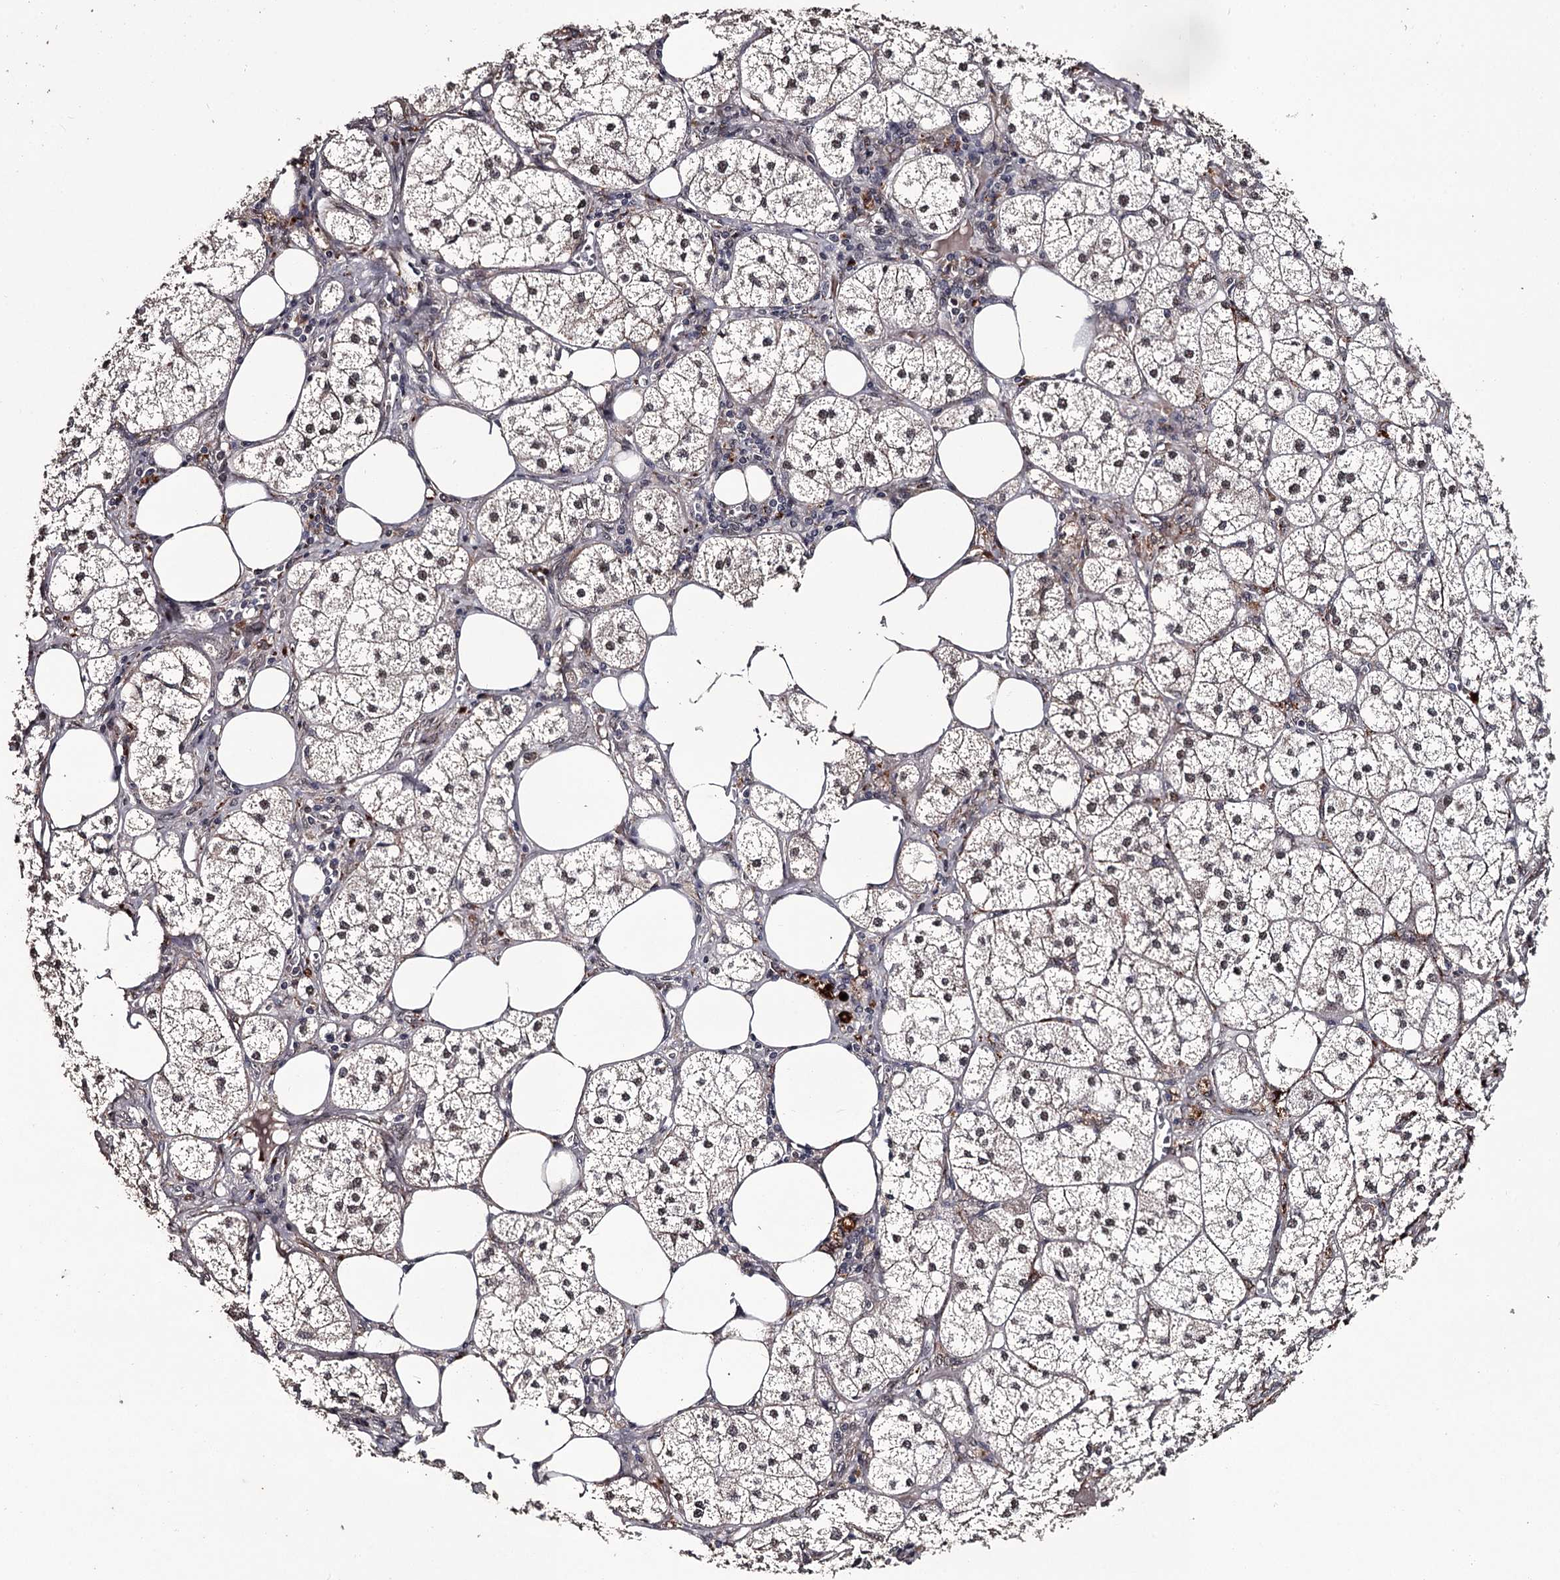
{"staining": {"intensity": "moderate", "quantity": ">75%", "location": "cytoplasmic/membranous,nuclear"}, "tissue": "adrenal gland", "cell_type": "Glandular cells", "image_type": "normal", "snomed": [{"axis": "morphology", "description": "Normal tissue, NOS"}, {"axis": "topography", "description": "Adrenal gland"}], "caption": "Protein expression analysis of benign adrenal gland demonstrates moderate cytoplasmic/membranous,nuclear positivity in about >75% of glandular cells. Nuclei are stained in blue.", "gene": "PRPF40B", "patient": {"sex": "female", "age": 61}}